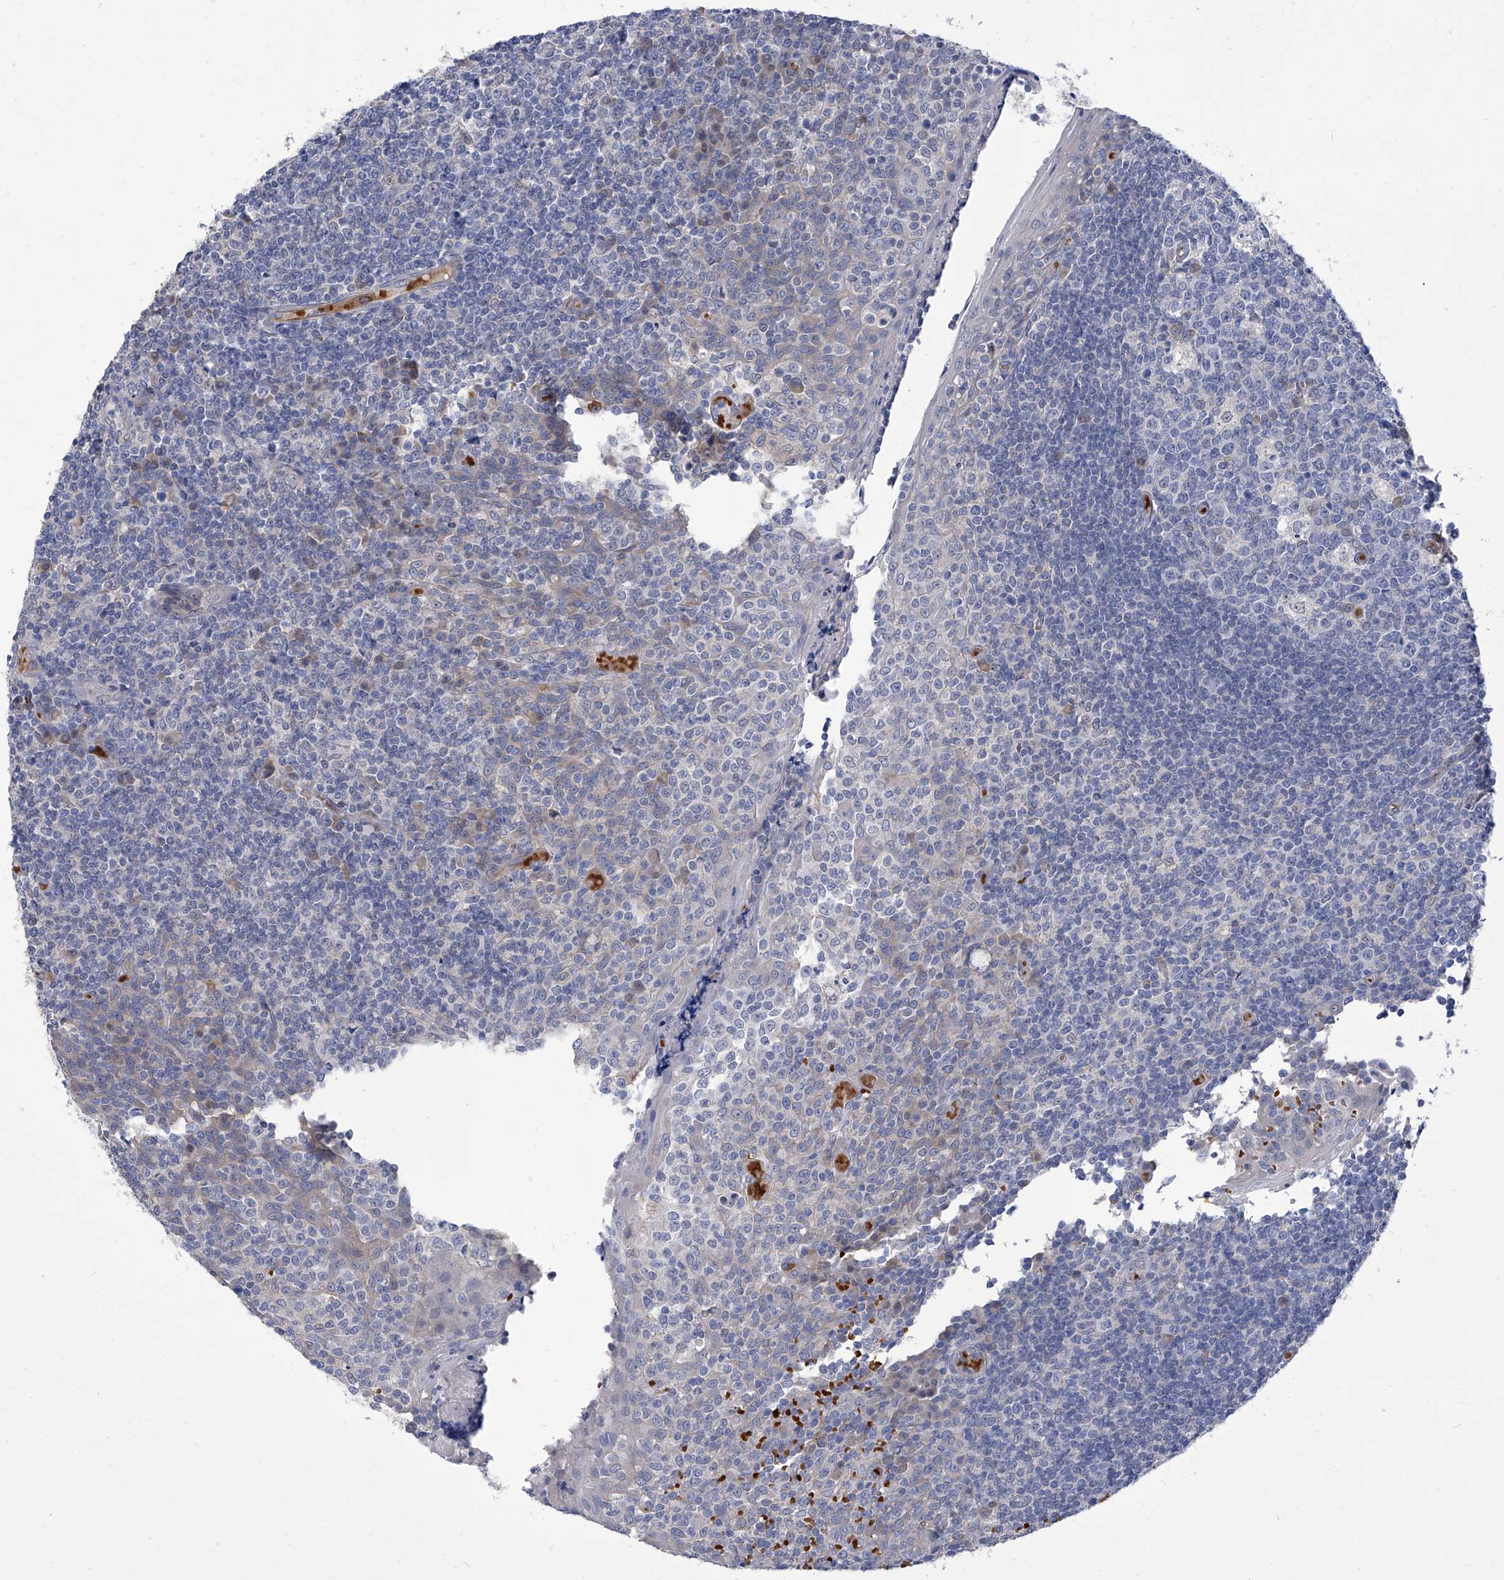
{"staining": {"intensity": "negative", "quantity": "none", "location": "none"}, "tissue": "tonsil", "cell_type": "Germinal center cells", "image_type": "normal", "snomed": [{"axis": "morphology", "description": "Normal tissue, NOS"}, {"axis": "topography", "description": "Tonsil"}], "caption": "Tonsil was stained to show a protein in brown. There is no significant expression in germinal center cells. (Stains: DAB (3,3'-diaminobenzidine) IHC with hematoxylin counter stain, Microscopy: brightfield microscopy at high magnification).", "gene": "PARD3", "patient": {"sex": "female", "age": 19}}